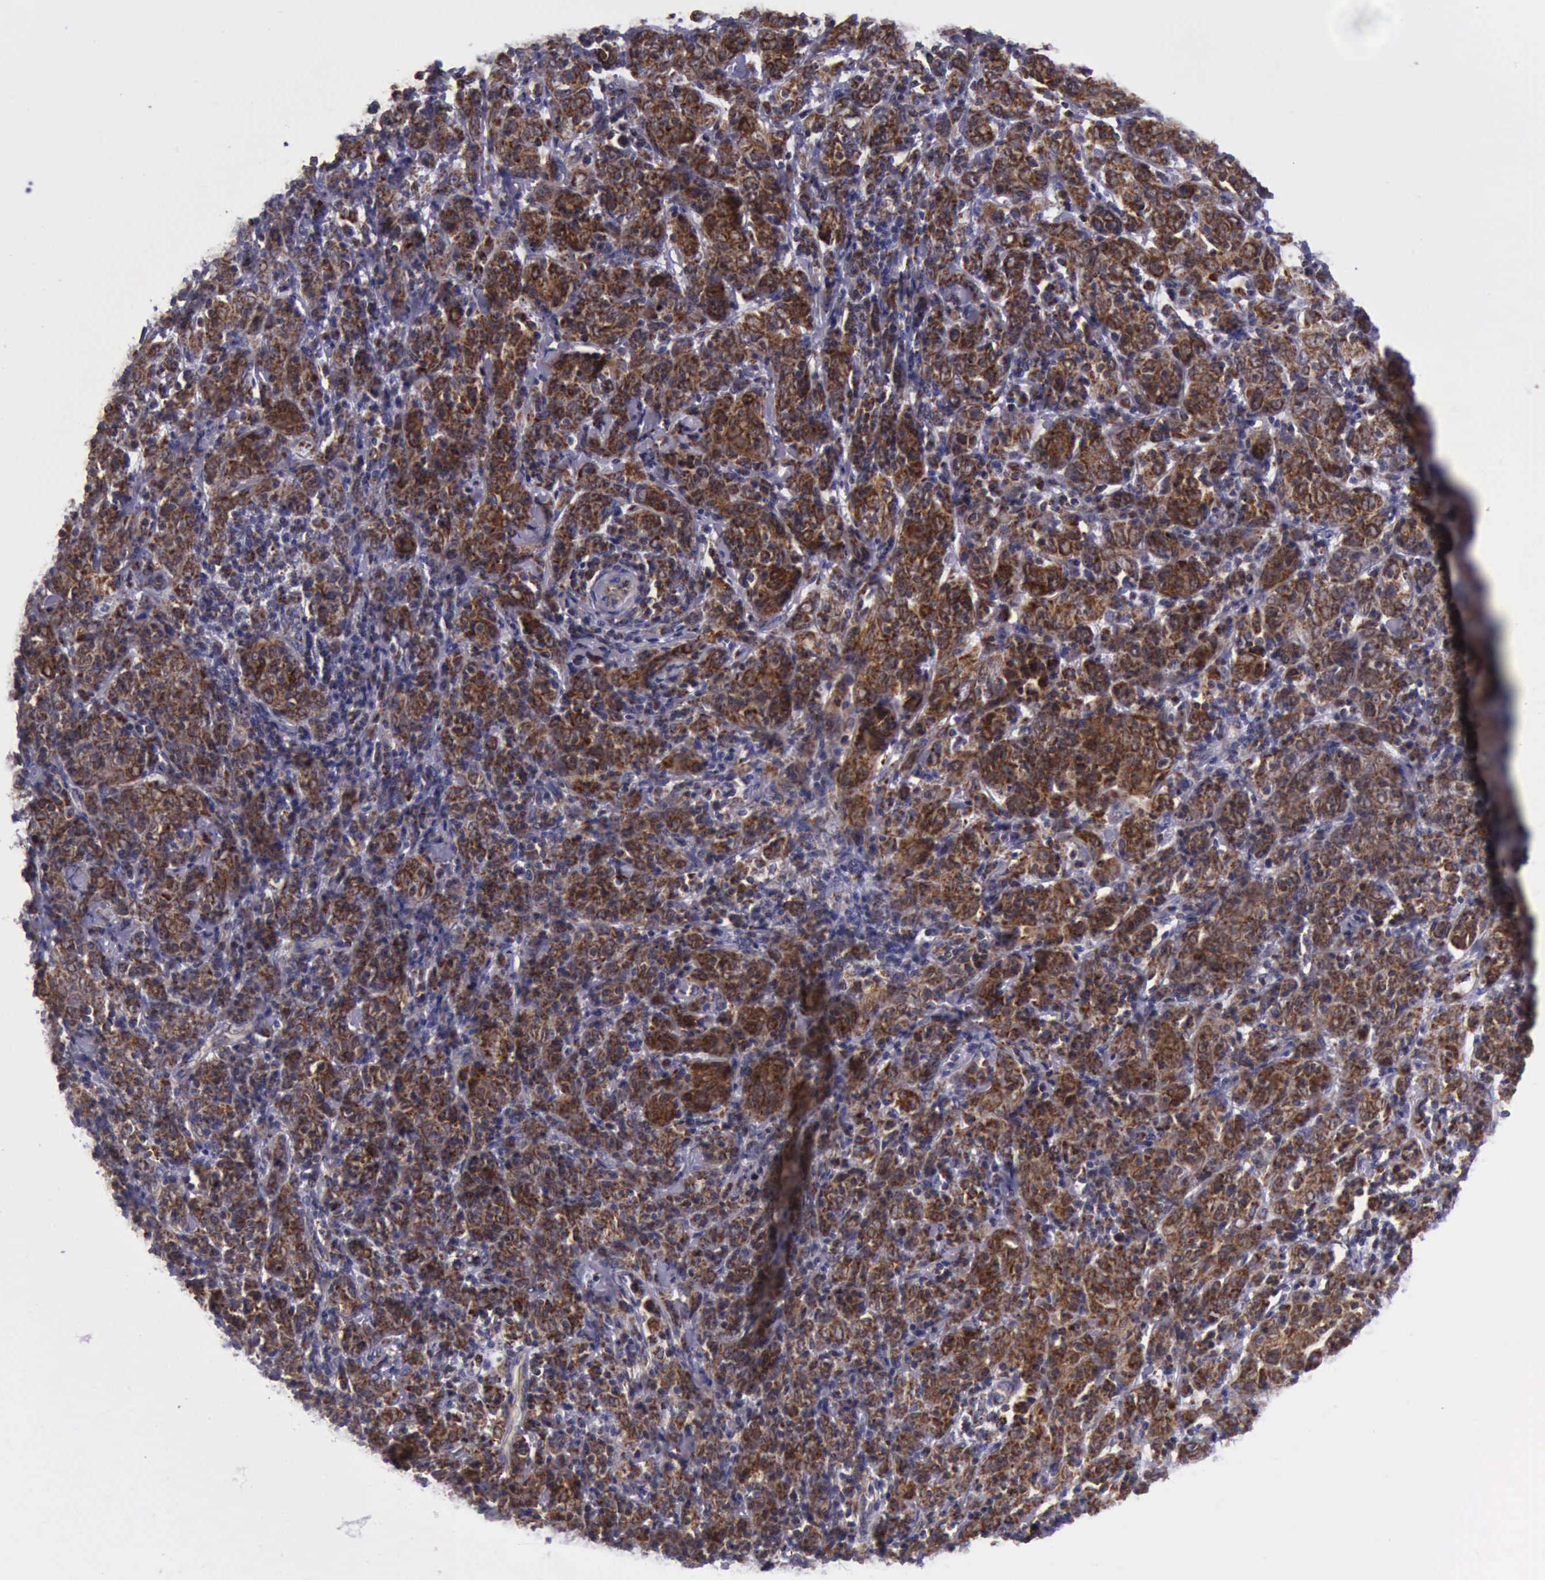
{"staining": {"intensity": "strong", "quantity": ">75%", "location": "cytoplasmic/membranous"}, "tissue": "cervical cancer", "cell_type": "Tumor cells", "image_type": "cancer", "snomed": [{"axis": "morphology", "description": "Normal tissue, NOS"}, {"axis": "morphology", "description": "Squamous cell carcinoma, NOS"}, {"axis": "topography", "description": "Cervix"}], "caption": "The immunohistochemical stain labels strong cytoplasmic/membranous staining in tumor cells of cervical cancer tissue.", "gene": "TXN2", "patient": {"sex": "female", "age": 67}}